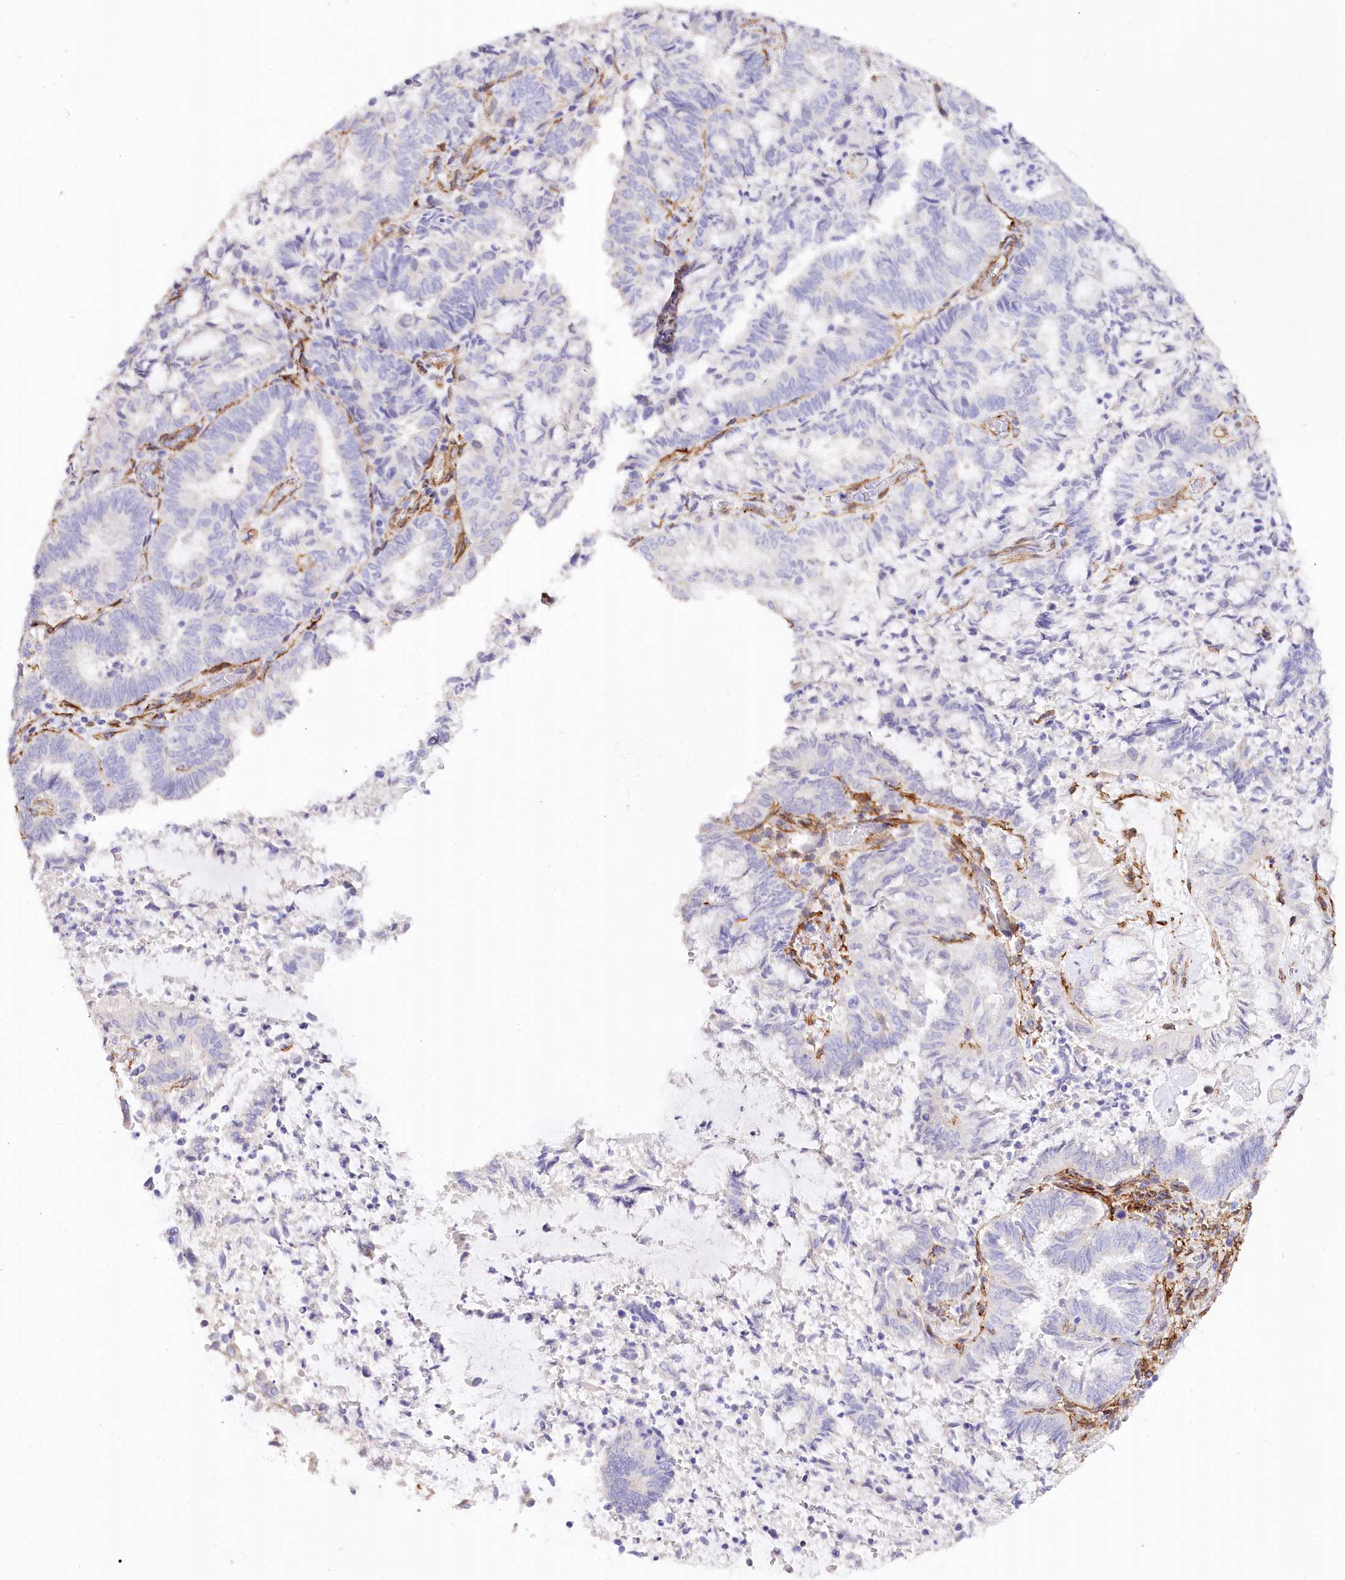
{"staining": {"intensity": "negative", "quantity": "none", "location": "none"}, "tissue": "endometrial cancer", "cell_type": "Tumor cells", "image_type": "cancer", "snomed": [{"axis": "morphology", "description": "Adenocarcinoma, NOS"}, {"axis": "topography", "description": "Endometrium"}], "caption": "Tumor cells show no significant protein staining in endometrial cancer.", "gene": "SYNPO2", "patient": {"sex": "female", "age": 80}}